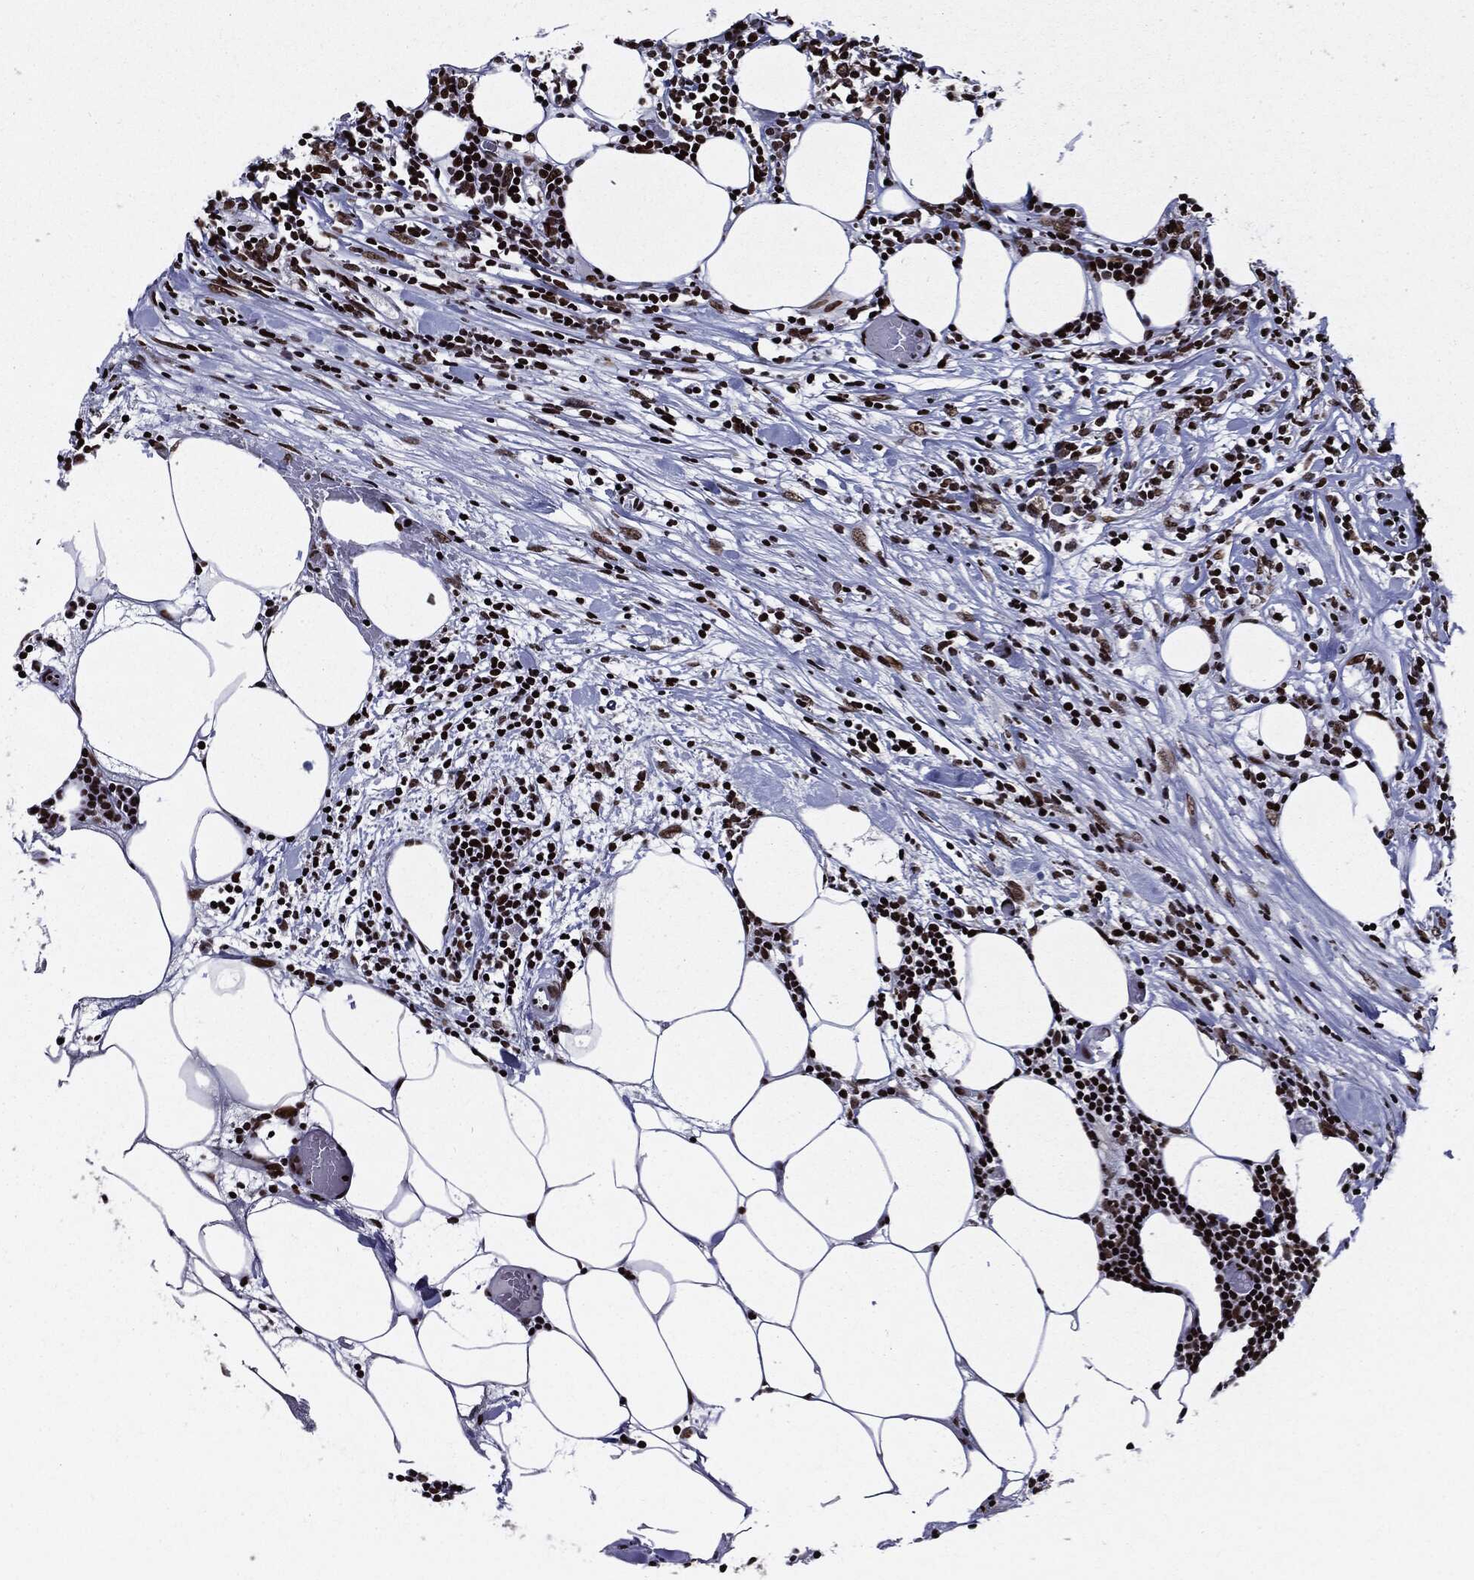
{"staining": {"intensity": "strong", "quantity": ">75%", "location": "nuclear"}, "tissue": "lymphoma", "cell_type": "Tumor cells", "image_type": "cancer", "snomed": [{"axis": "morphology", "description": "Malignant lymphoma, non-Hodgkin's type, High grade"}, {"axis": "topography", "description": "Lymph node"}], "caption": "DAB immunohistochemical staining of lymphoma exhibits strong nuclear protein staining in approximately >75% of tumor cells.", "gene": "ZFP91", "patient": {"sex": "female", "age": 84}}